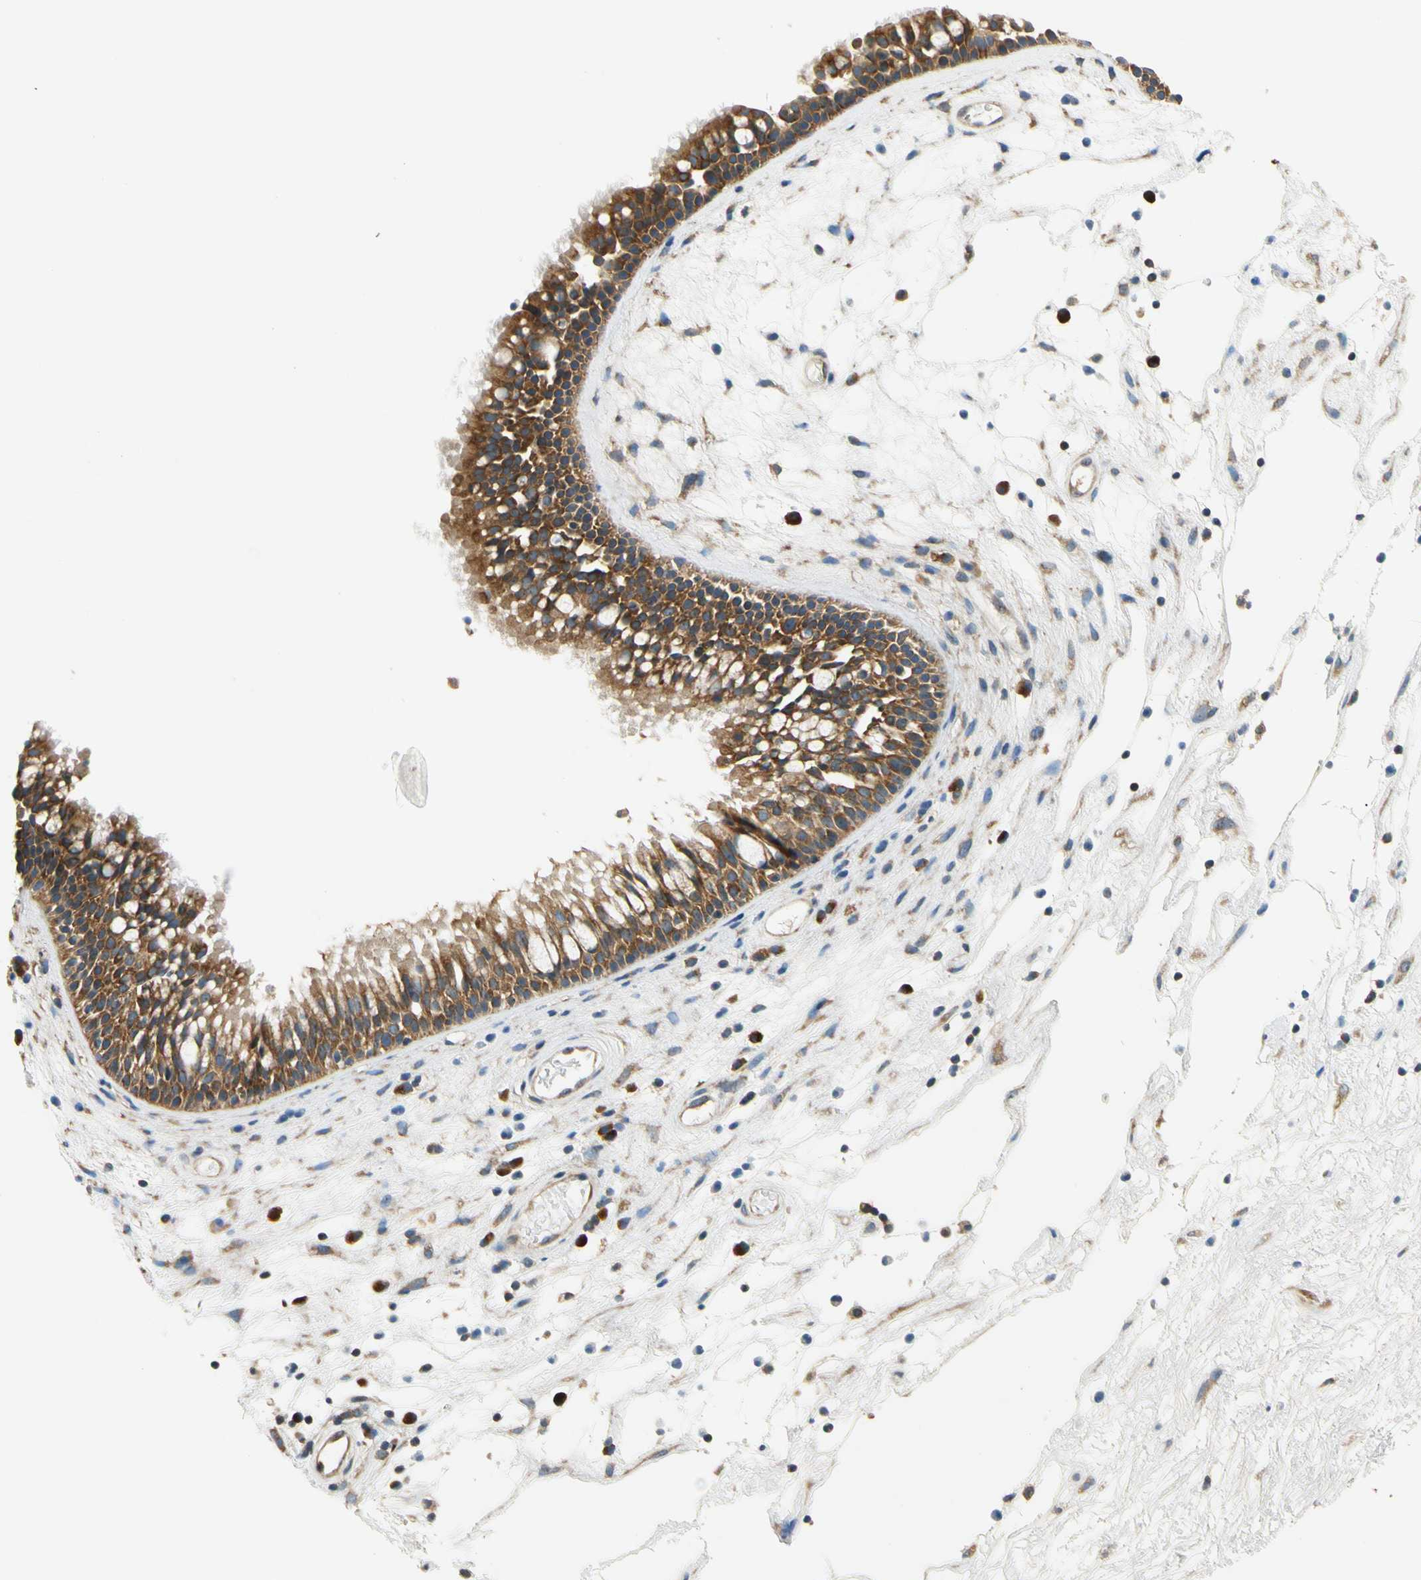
{"staining": {"intensity": "moderate", "quantity": ">75%", "location": "cytoplasmic/membranous"}, "tissue": "nasopharynx", "cell_type": "Respiratory epithelial cells", "image_type": "normal", "snomed": [{"axis": "morphology", "description": "Normal tissue, NOS"}, {"axis": "morphology", "description": "Inflammation, NOS"}, {"axis": "topography", "description": "Nasopharynx"}], "caption": "This photomicrograph exhibits immunohistochemistry staining of normal nasopharynx, with medium moderate cytoplasmic/membranous positivity in approximately >75% of respiratory epithelial cells.", "gene": "LRRC47", "patient": {"sex": "male", "age": 48}}